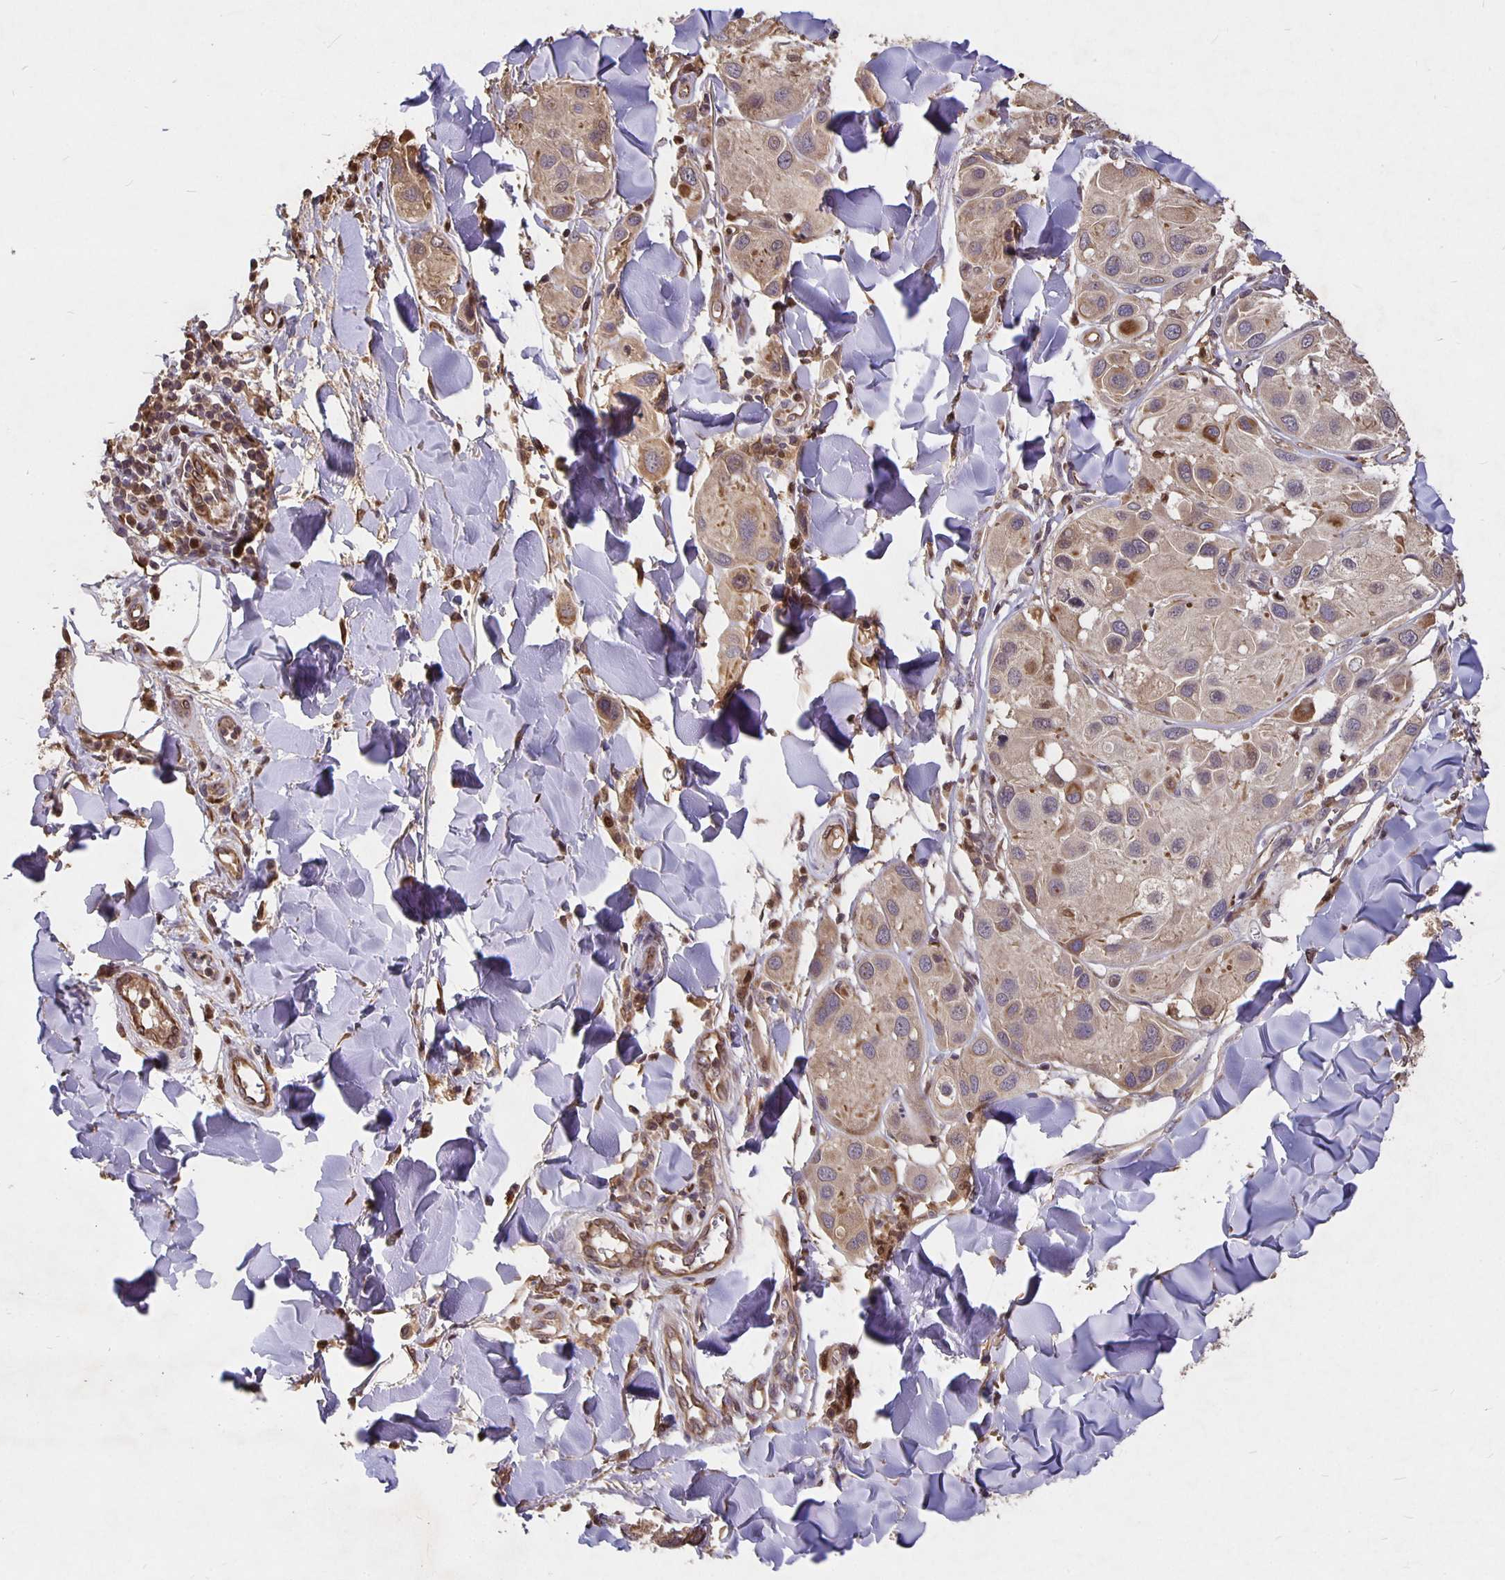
{"staining": {"intensity": "moderate", "quantity": "<25%", "location": "nuclear"}, "tissue": "melanoma", "cell_type": "Tumor cells", "image_type": "cancer", "snomed": [{"axis": "morphology", "description": "Malignant melanoma, Metastatic site"}, {"axis": "topography", "description": "Skin"}], "caption": "IHC (DAB (3,3'-diaminobenzidine)) staining of malignant melanoma (metastatic site) demonstrates moderate nuclear protein positivity in about <25% of tumor cells.", "gene": "NOG", "patient": {"sex": "male", "age": 41}}